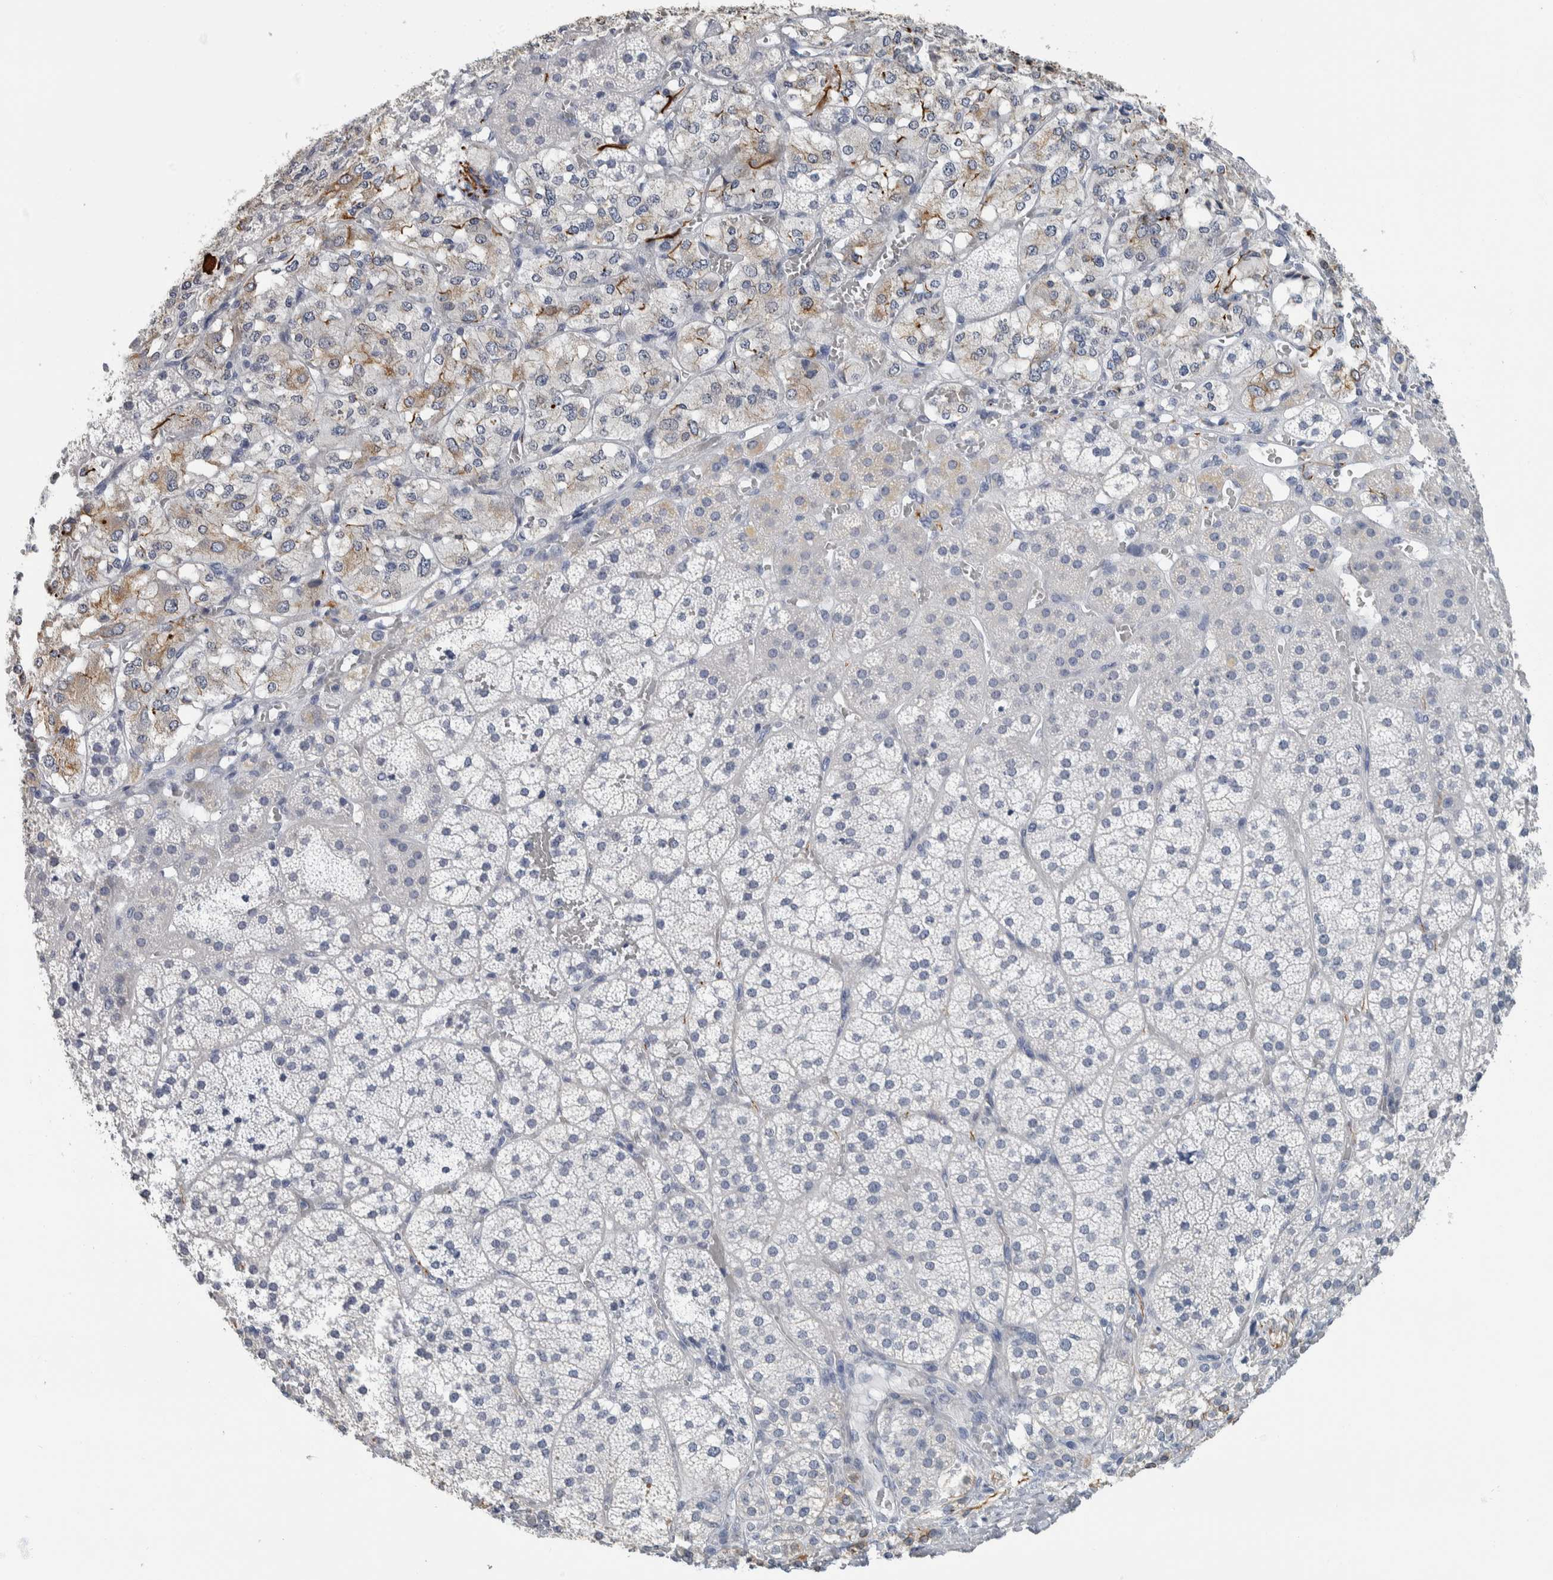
{"staining": {"intensity": "weak", "quantity": "<25%", "location": "cytoplasmic/membranous"}, "tissue": "adrenal gland", "cell_type": "Glandular cells", "image_type": "normal", "snomed": [{"axis": "morphology", "description": "Normal tissue, NOS"}, {"axis": "topography", "description": "Adrenal gland"}], "caption": "An IHC histopathology image of normal adrenal gland is shown. There is no staining in glandular cells of adrenal gland. (Stains: DAB IHC with hematoxylin counter stain, Microscopy: brightfield microscopy at high magnification).", "gene": "NEFM", "patient": {"sex": "female", "age": 44}}